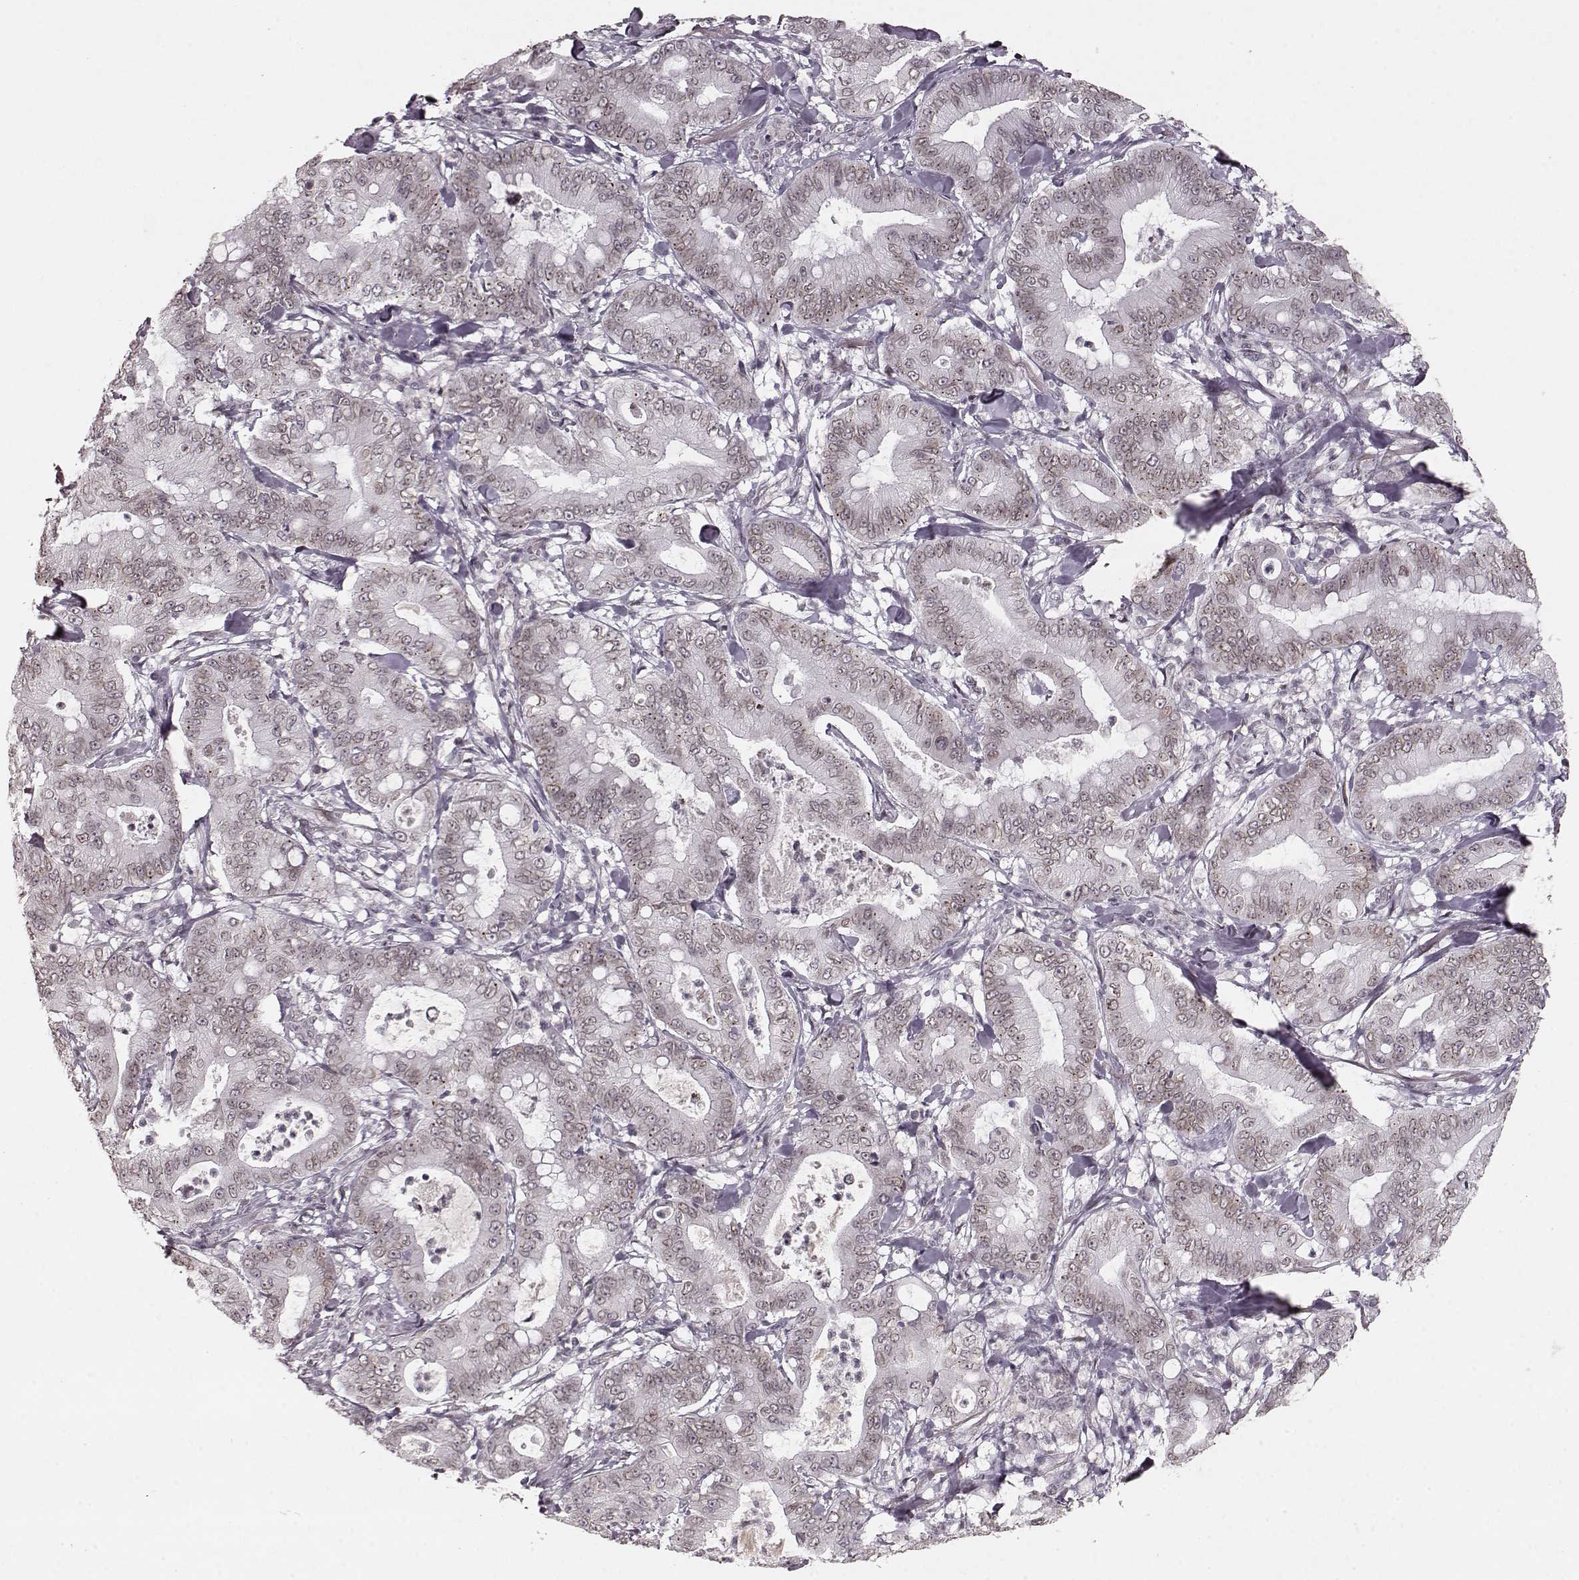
{"staining": {"intensity": "weak", "quantity": ">75%", "location": "cytoplasmic/membranous,nuclear"}, "tissue": "pancreatic cancer", "cell_type": "Tumor cells", "image_type": "cancer", "snomed": [{"axis": "morphology", "description": "Adenocarcinoma, NOS"}, {"axis": "topography", "description": "Pancreas"}], "caption": "Approximately >75% of tumor cells in pancreatic cancer (adenocarcinoma) show weak cytoplasmic/membranous and nuclear protein positivity as visualized by brown immunohistochemical staining.", "gene": "DCAF12", "patient": {"sex": "male", "age": 71}}